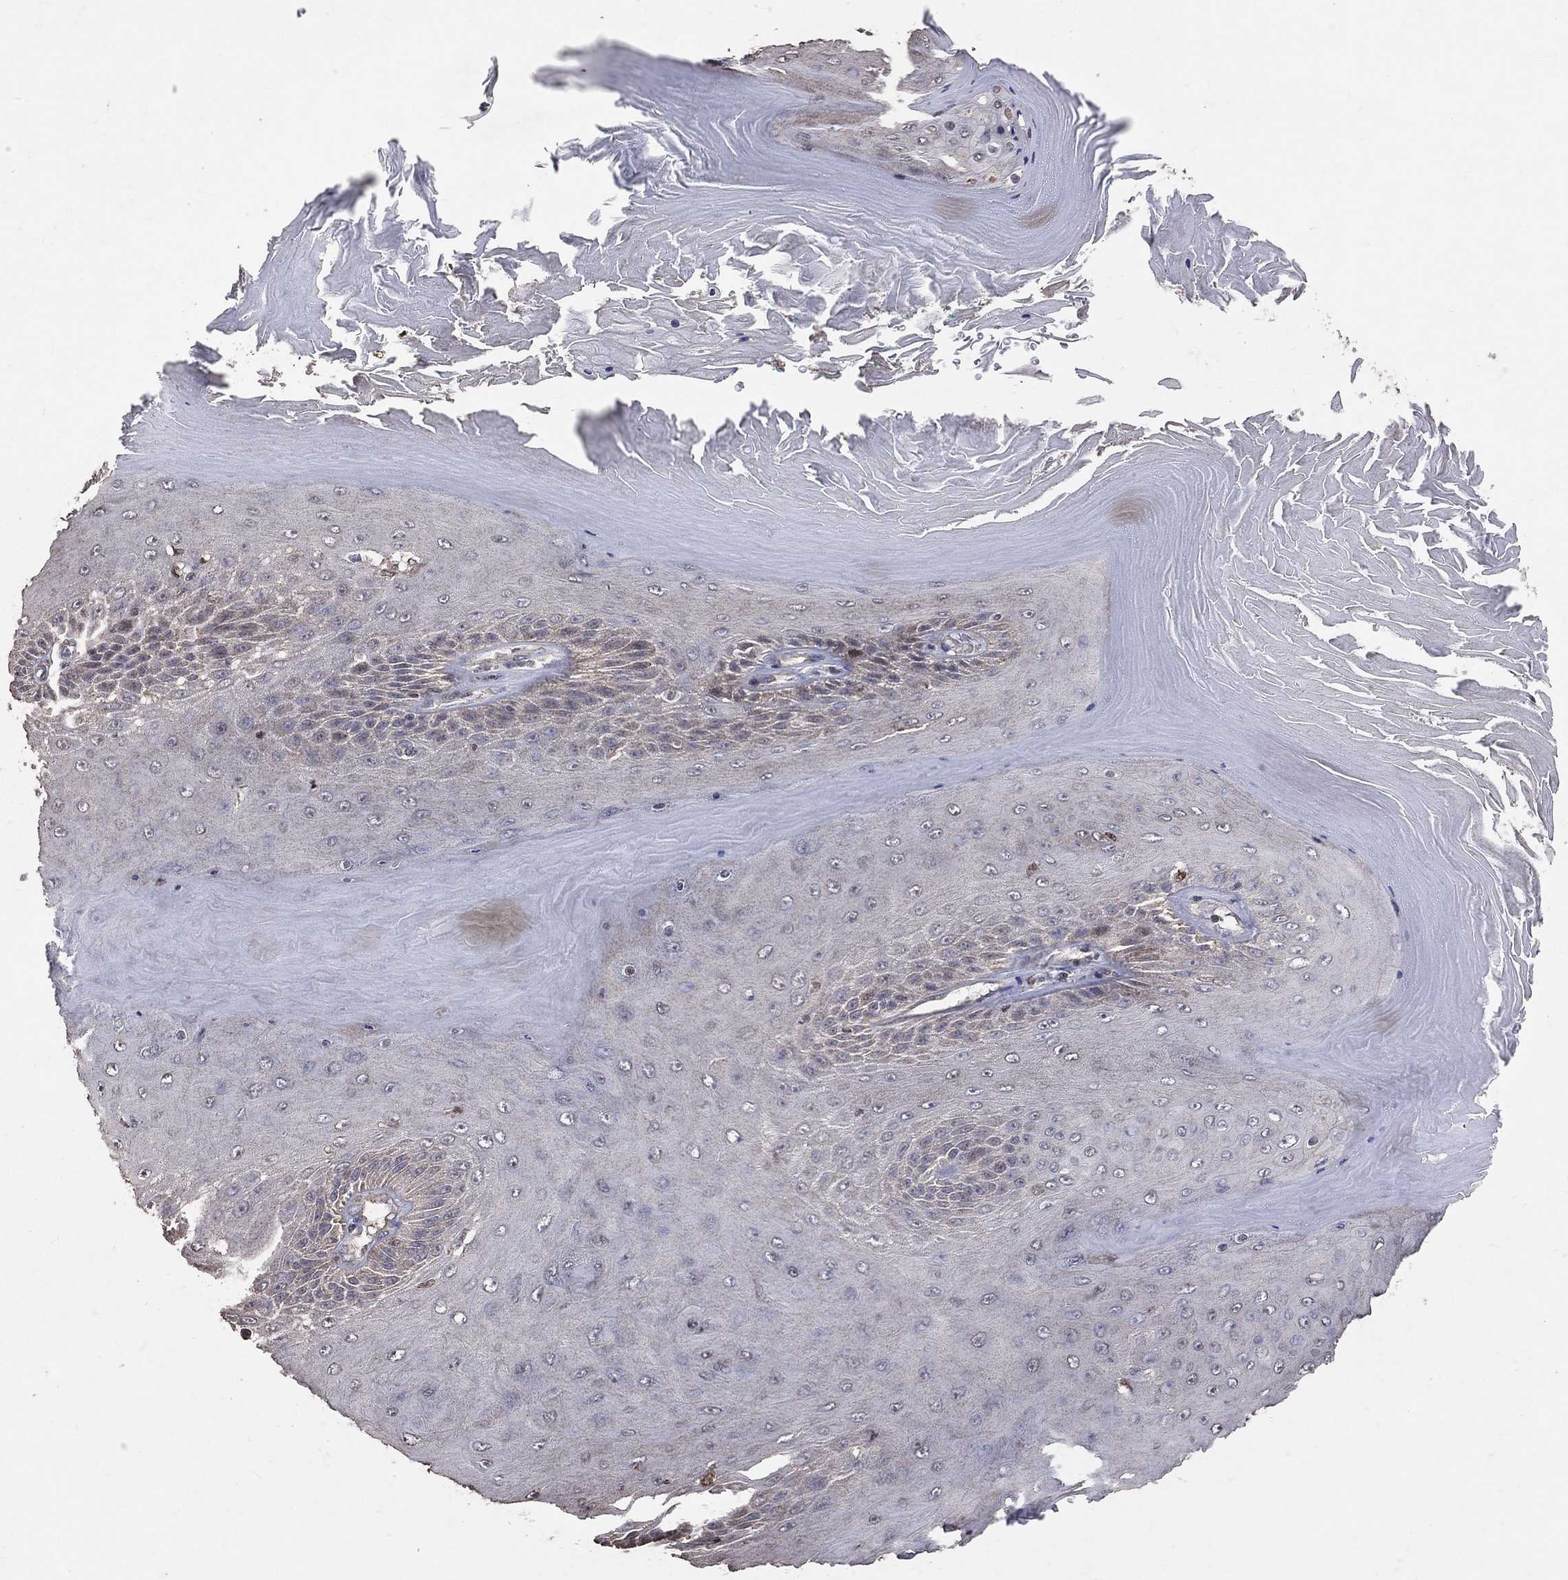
{"staining": {"intensity": "negative", "quantity": "none", "location": "none"}, "tissue": "skin cancer", "cell_type": "Tumor cells", "image_type": "cancer", "snomed": [{"axis": "morphology", "description": "Squamous cell carcinoma, NOS"}, {"axis": "topography", "description": "Skin"}], "caption": "Histopathology image shows no protein positivity in tumor cells of skin squamous cell carcinoma tissue.", "gene": "LY6K", "patient": {"sex": "male", "age": 62}}